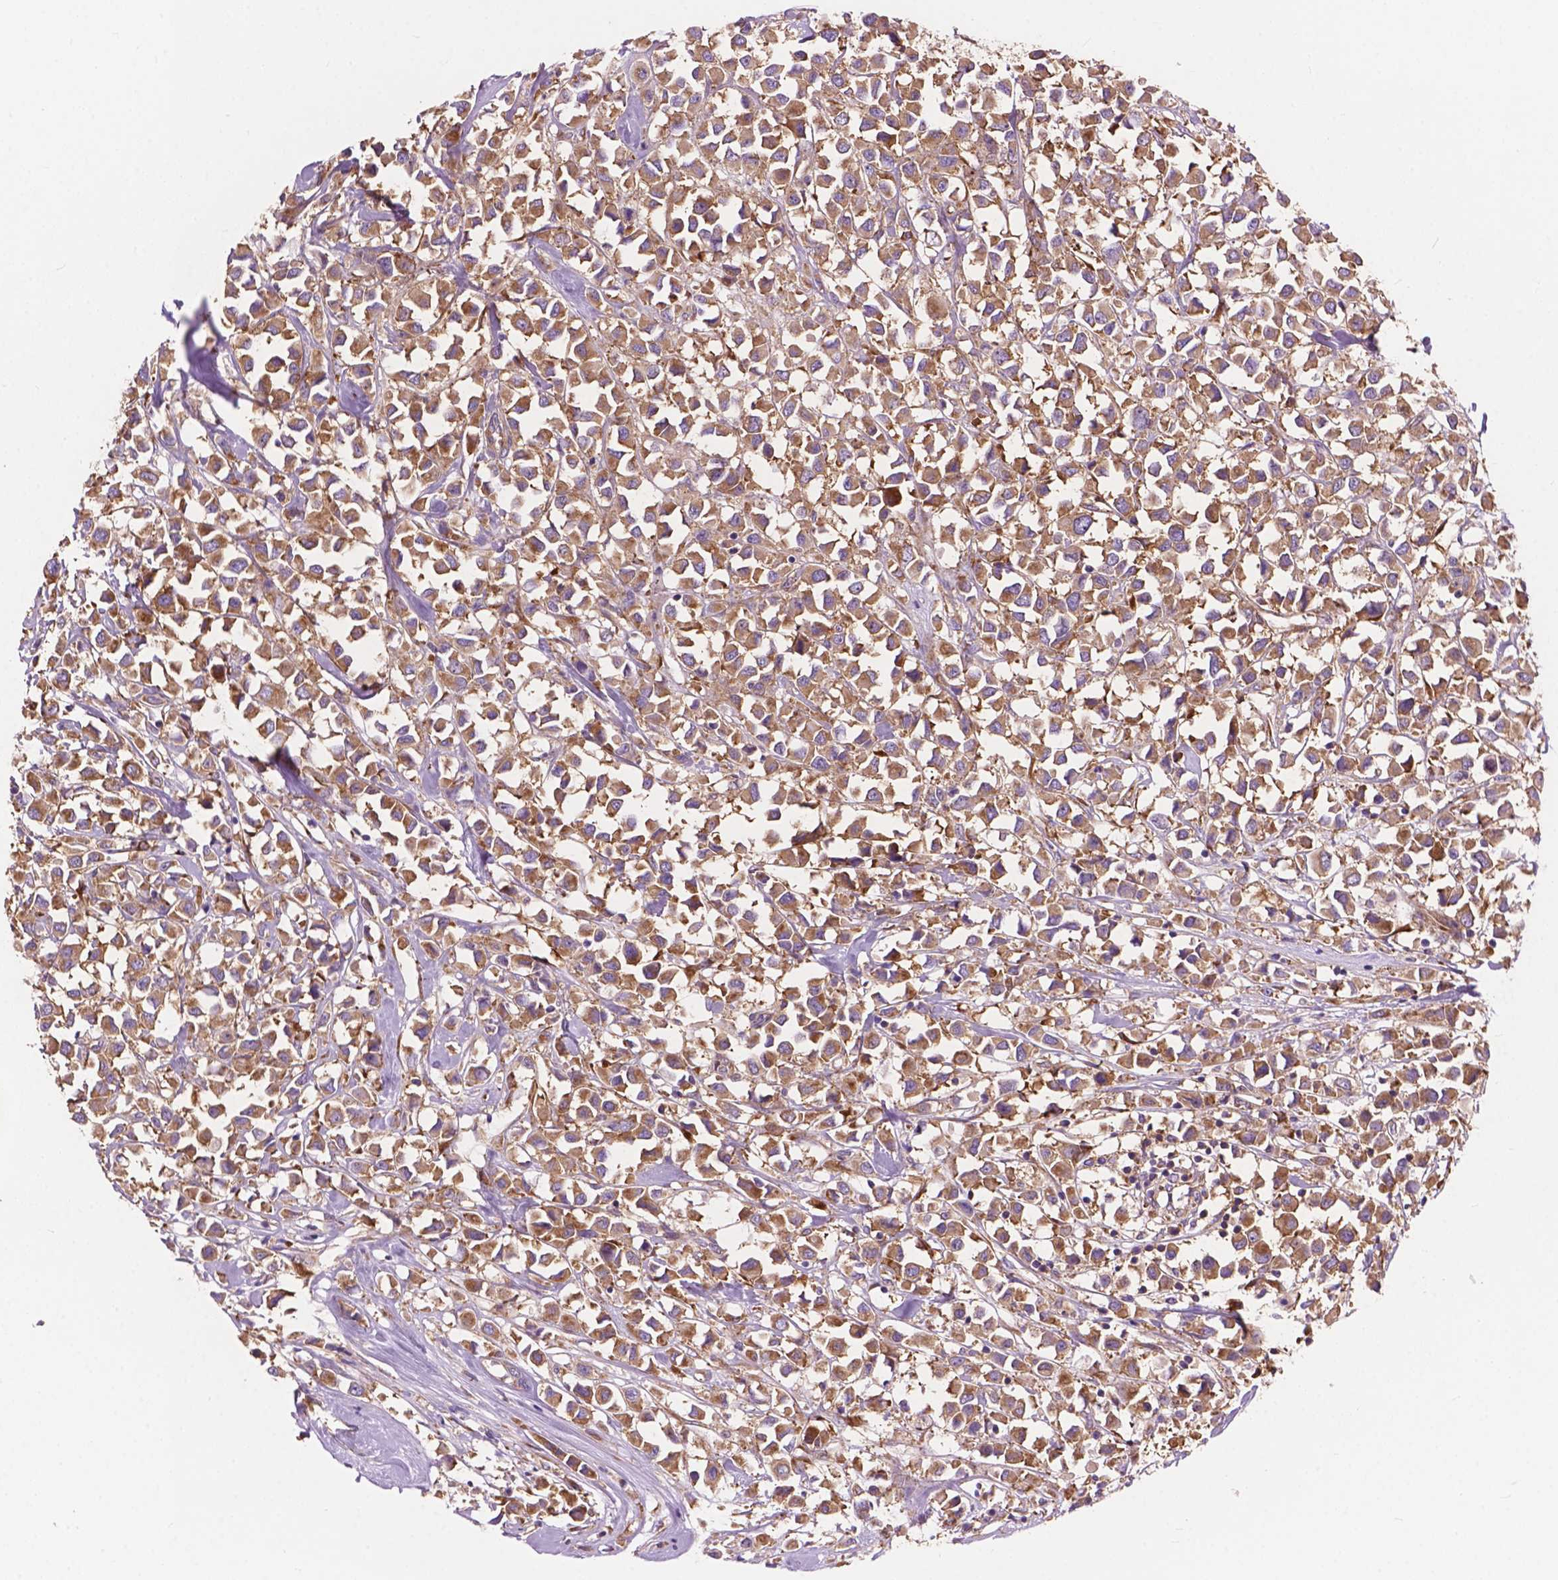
{"staining": {"intensity": "moderate", "quantity": ">75%", "location": "cytoplasmic/membranous"}, "tissue": "breast cancer", "cell_type": "Tumor cells", "image_type": "cancer", "snomed": [{"axis": "morphology", "description": "Duct carcinoma"}, {"axis": "topography", "description": "Breast"}], "caption": "Tumor cells display moderate cytoplasmic/membranous staining in about >75% of cells in breast intraductal carcinoma. (brown staining indicates protein expression, while blue staining denotes nuclei).", "gene": "RPL37A", "patient": {"sex": "female", "age": 61}}